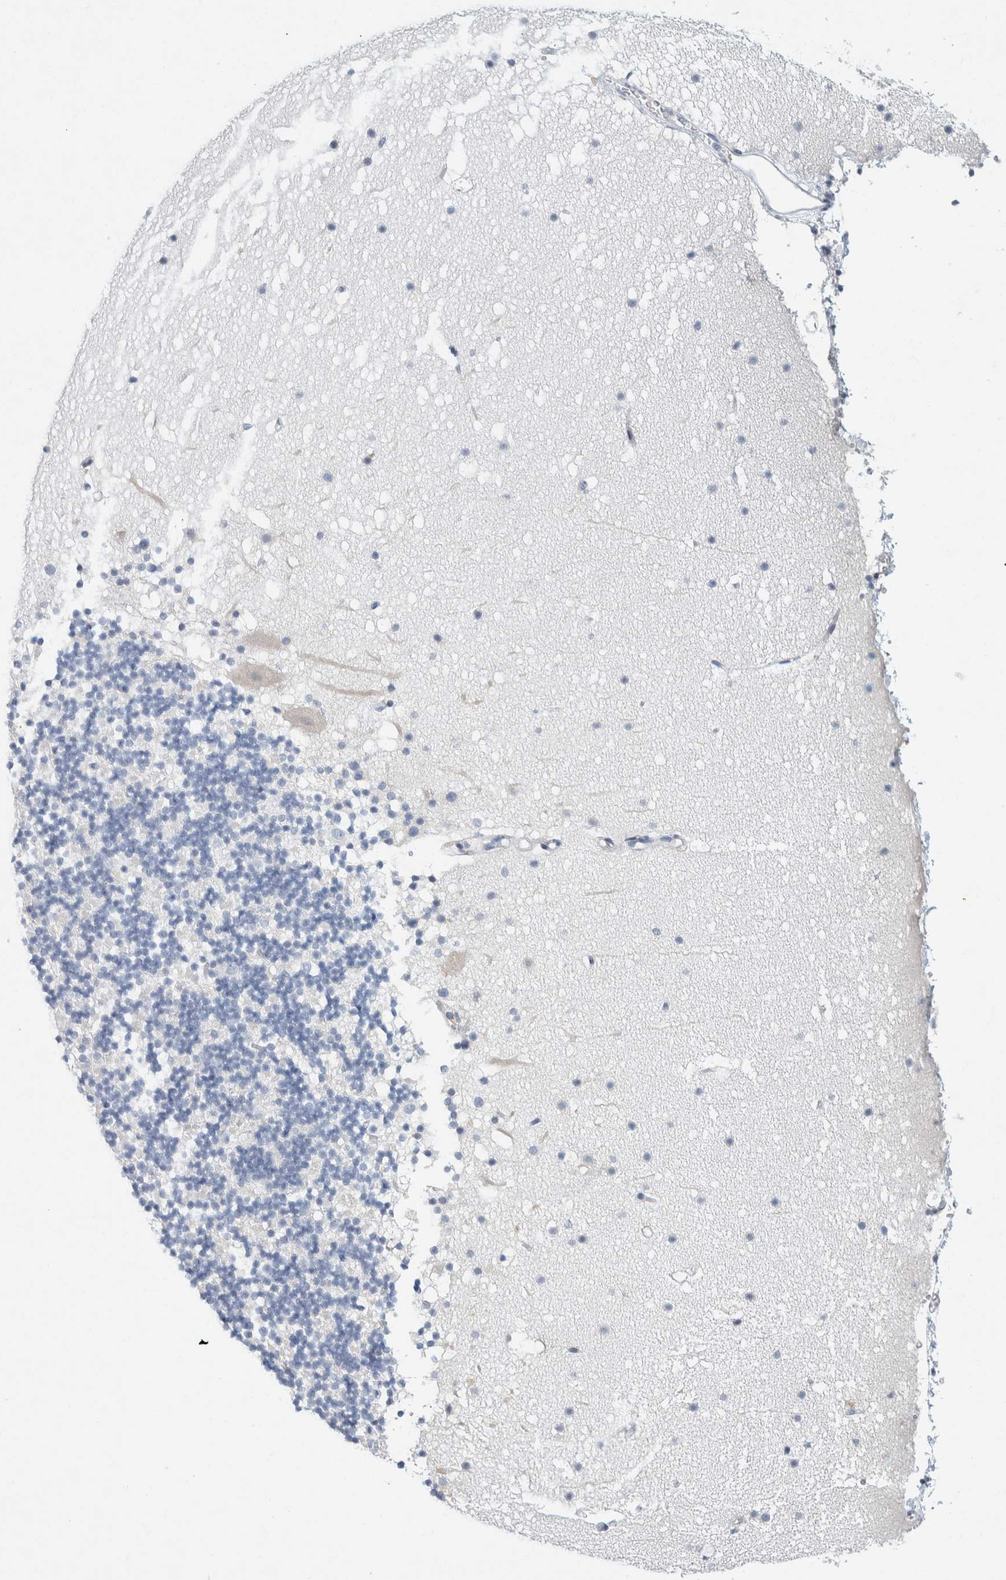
{"staining": {"intensity": "negative", "quantity": "none", "location": "none"}, "tissue": "cerebellum", "cell_type": "Cells in granular layer", "image_type": "normal", "snomed": [{"axis": "morphology", "description": "Normal tissue, NOS"}, {"axis": "topography", "description": "Cerebellum"}], "caption": "The image reveals no significant positivity in cells in granular layer of cerebellum.", "gene": "ALOX12B", "patient": {"sex": "male", "age": 57}}